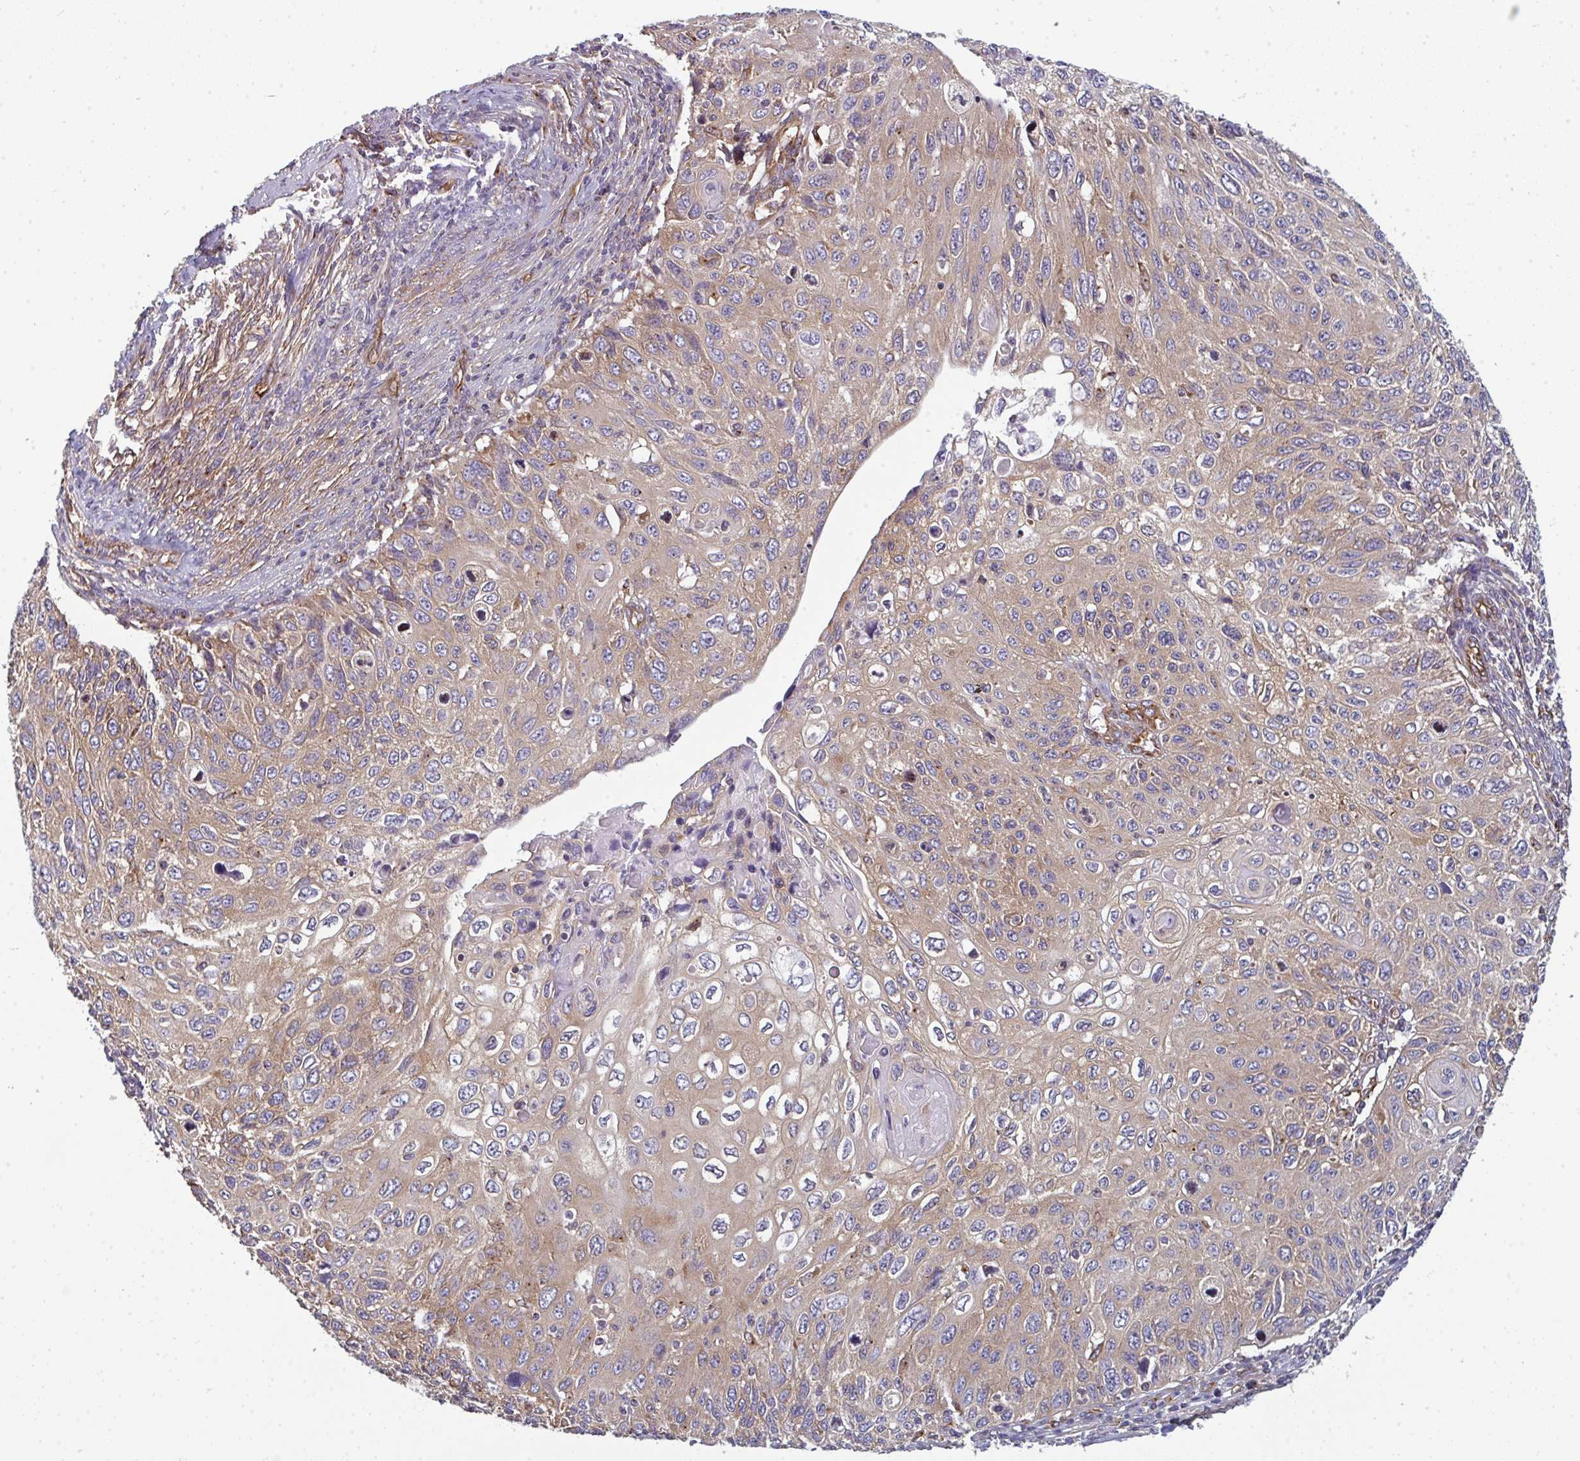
{"staining": {"intensity": "weak", "quantity": ">75%", "location": "cytoplasmic/membranous"}, "tissue": "cervical cancer", "cell_type": "Tumor cells", "image_type": "cancer", "snomed": [{"axis": "morphology", "description": "Squamous cell carcinoma, NOS"}, {"axis": "topography", "description": "Cervix"}], "caption": "Protein analysis of cervical cancer tissue displays weak cytoplasmic/membranous expression in approximately >75% of tumor cells.", "gene": "DYNC1I2", "patient": {"sex": "female", "age": 70}}